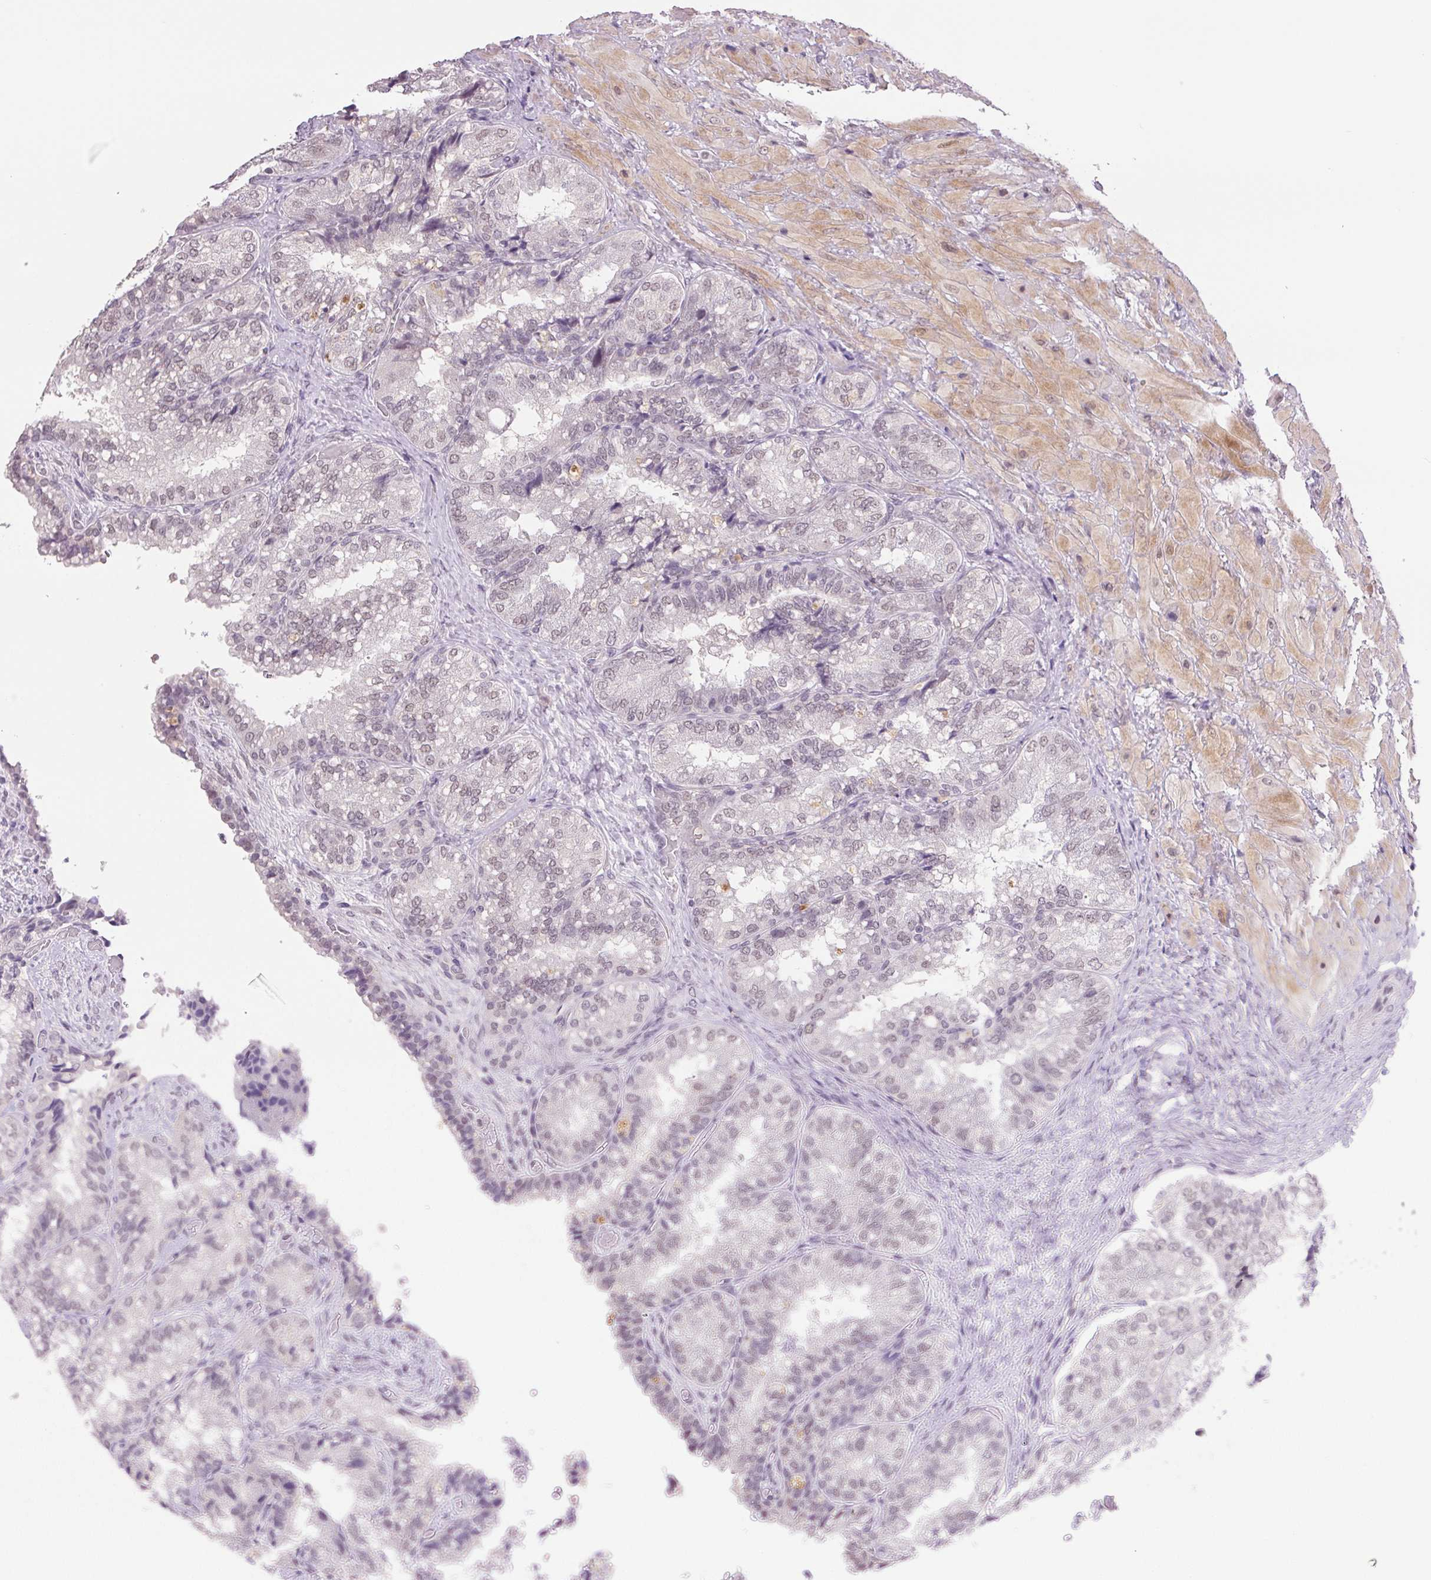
{"staining": {"intensity": "moderate", "quantity": "25%-75%", "location": "nuclear"}, "tissue": "seminal vesicle", "cell_type": "Glandular cells", "image_type": "normal", "snomed": [{"axis": "morphology", "description": "Normal tissue, NOS"}, {"axis": "topography", "description": "Seminal veicle"}], "caption": "Immunohistochemistry photomicrograph of benign seminal vesicle: seminal vesicle stained using IHC displays medium levels of moderate protein expression localized specifically in the nuclear of glandular cells, appearing as a nuclear brown color.", "gene": "PRPF18", "patient": {"sex": "male", "age": 57}}